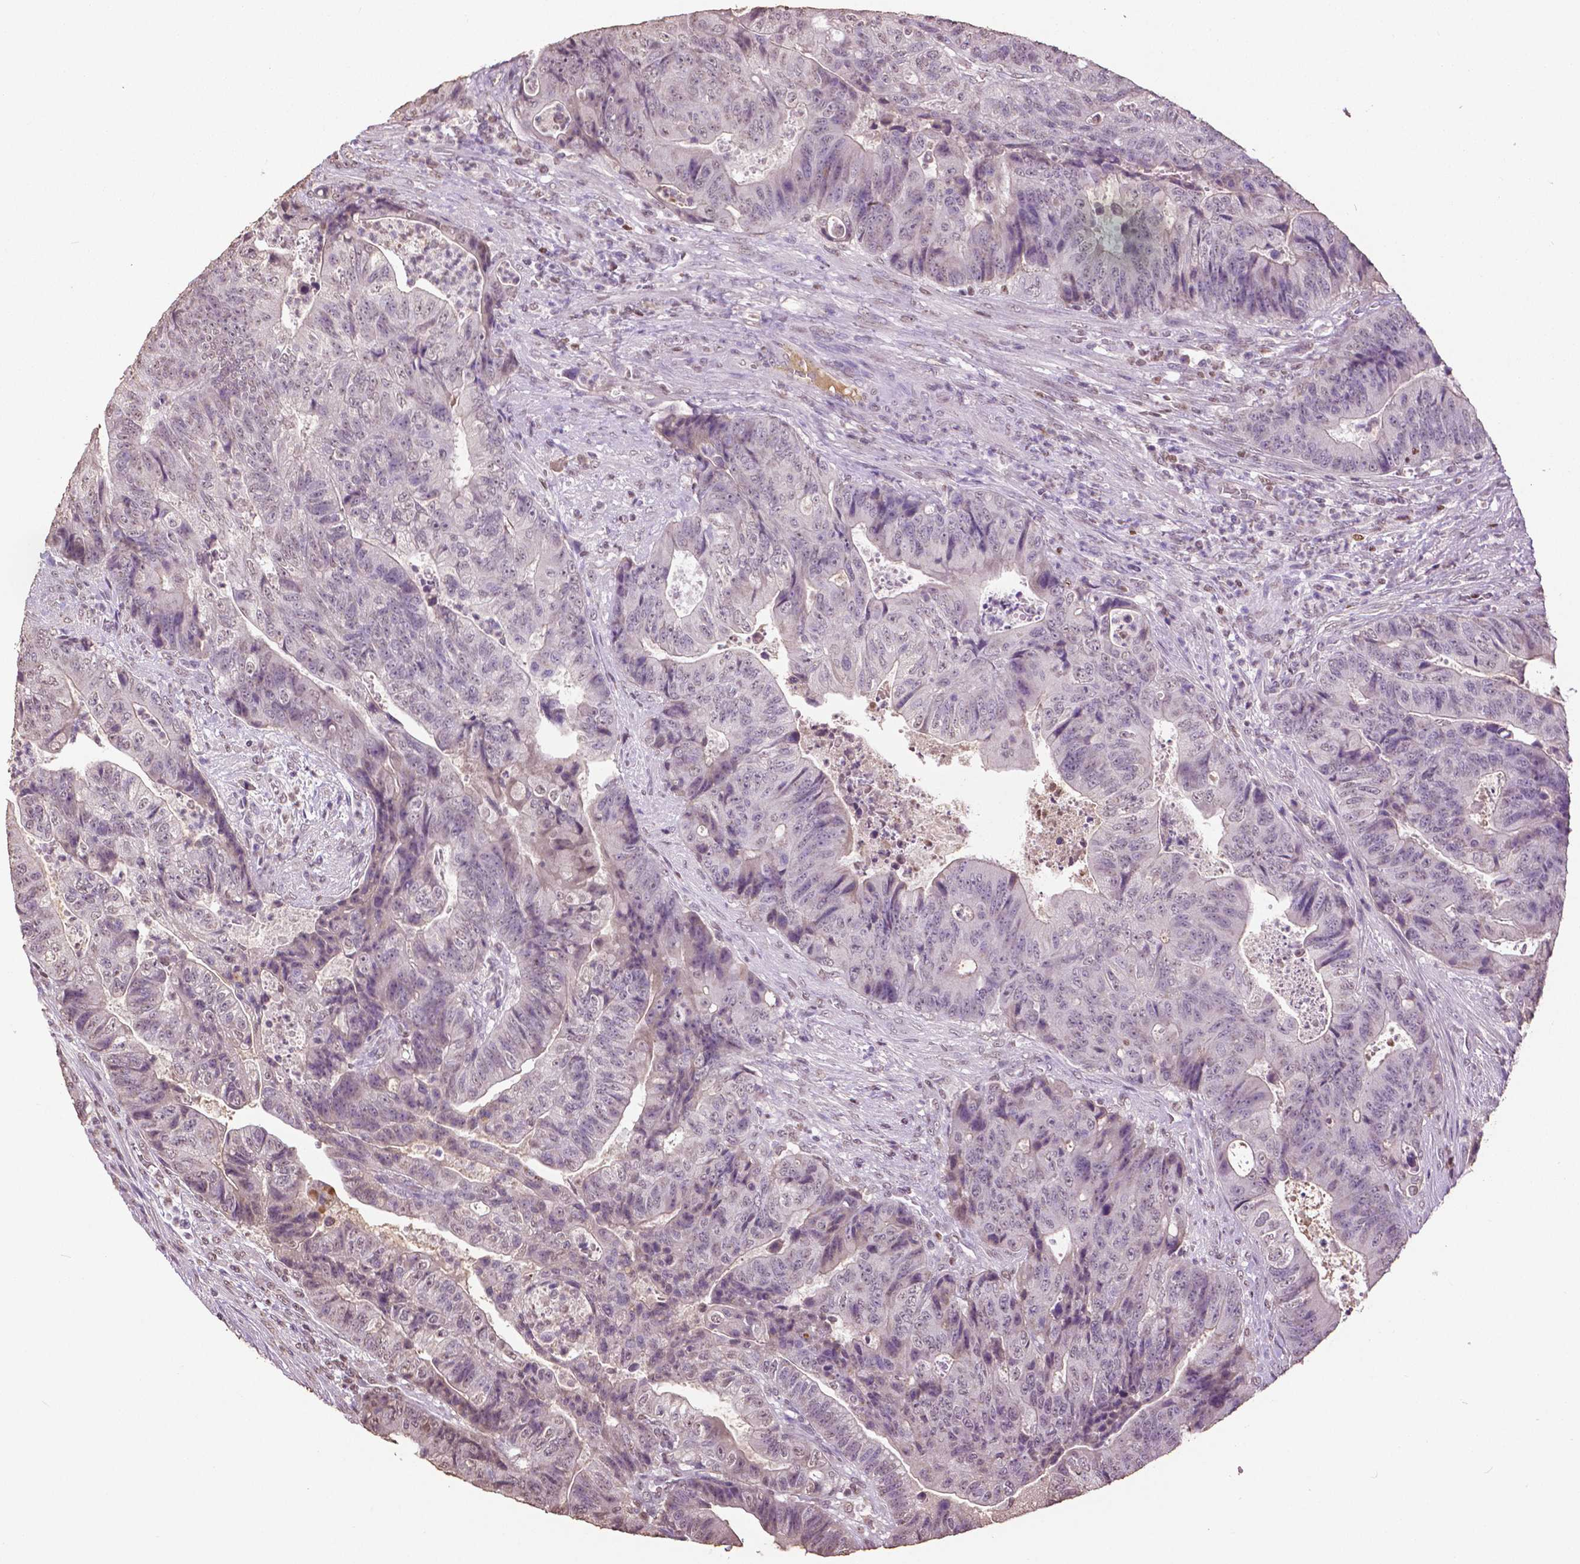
{"staining": {"intensity": "negative", "quantity": "none", "location": "none"}, "tissue": "colorectal cancer", "cell_type": "Tumor cells", "image_type": "cancer", "snomed": [{"axis": "morphology", "description": "Normal tissue, NOS"}, {"axis": "morphology", "description": "Adenocarcinoma, NOS"}, {"axis": "topography", "description": "Colon"}], "caption": "Tumor cells are negative for brown protein staining in colorectal adenocarcinoma.", "gene": "RUNX3", "patient": {"sex": "female", "age": 48}}